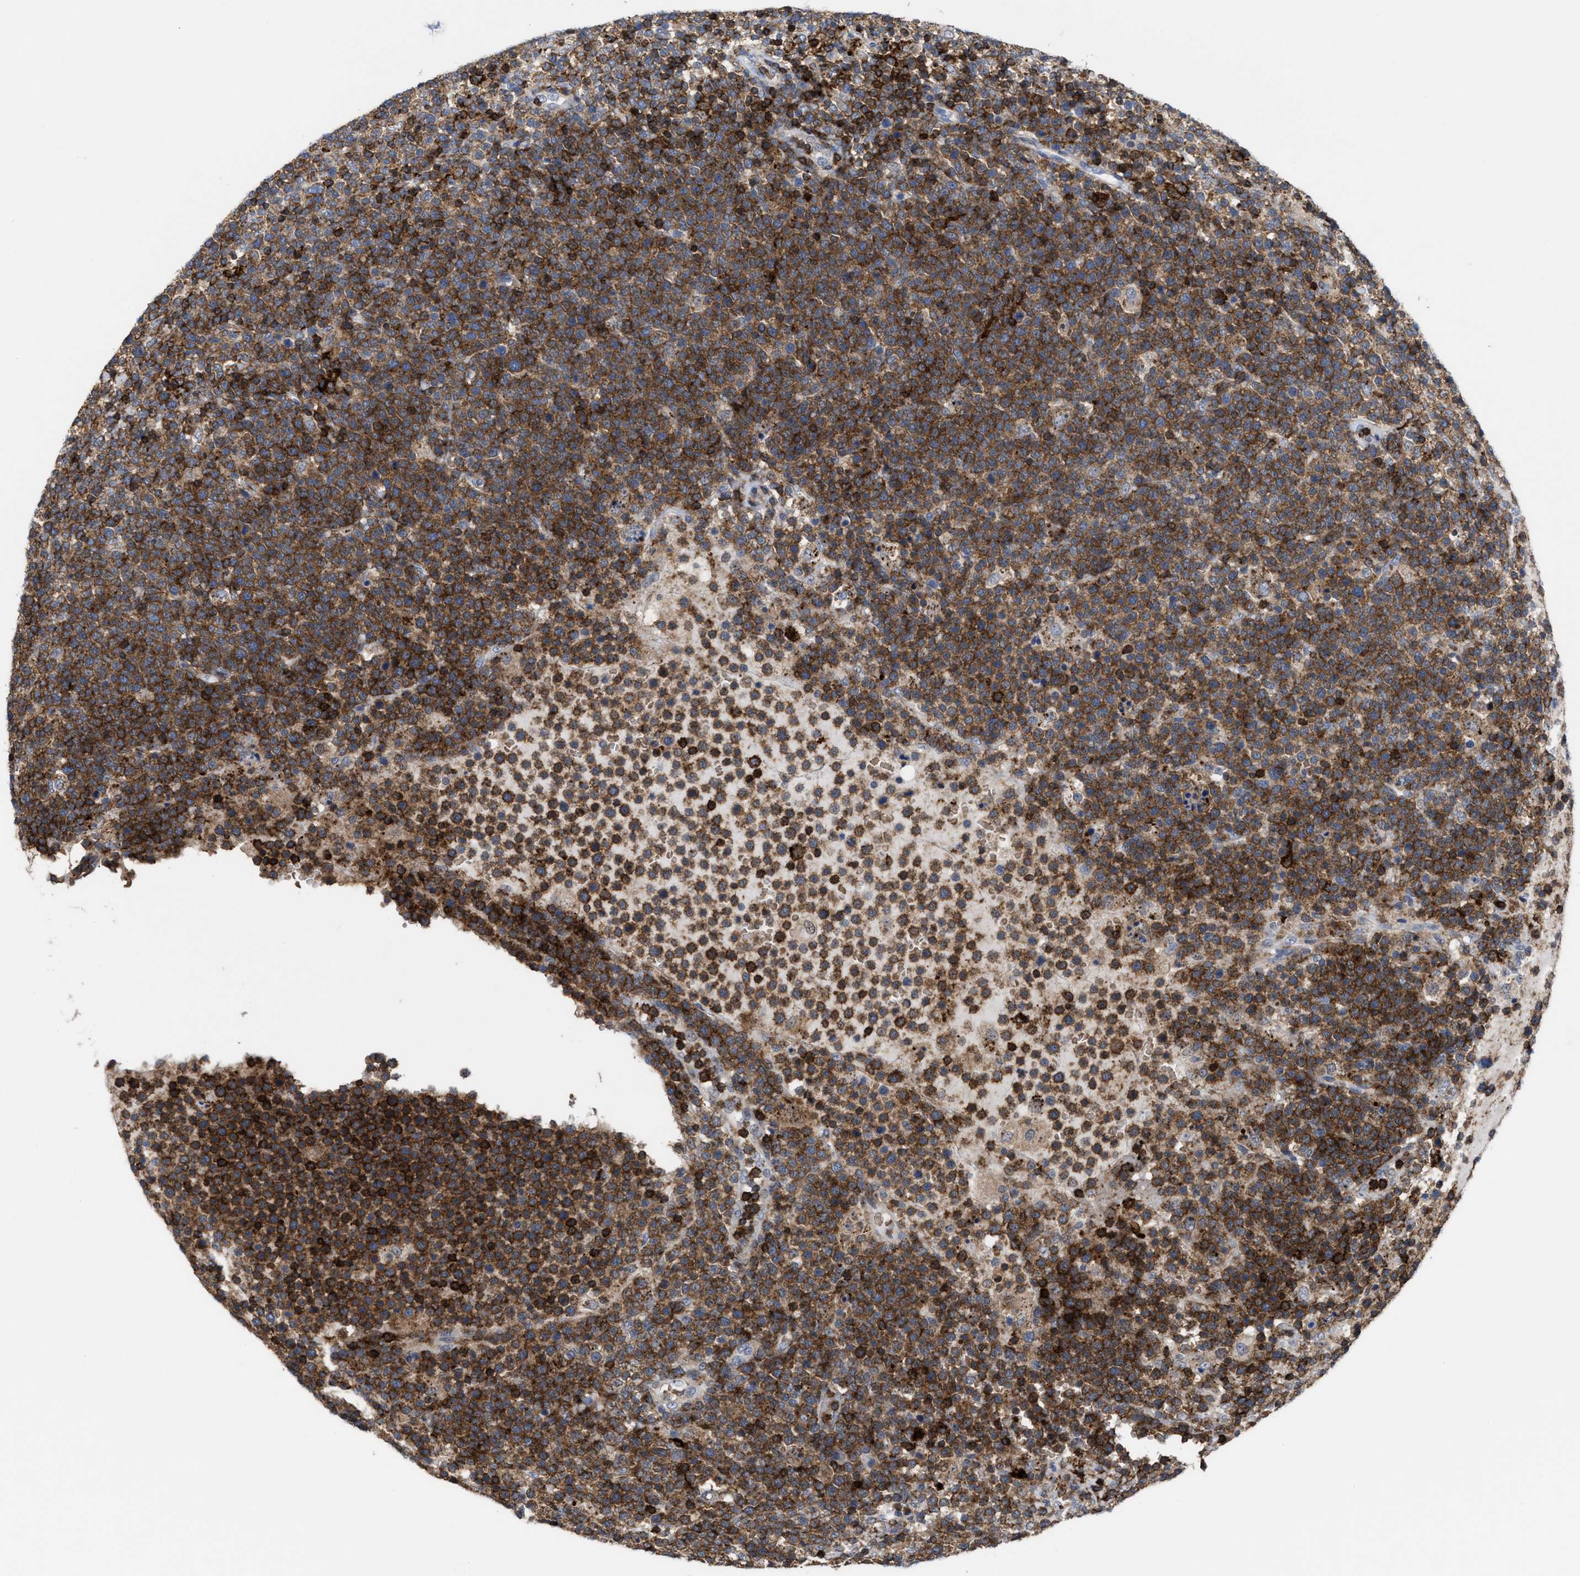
{"staining": {"intensity": "strong", "quantity": ">75%", "location": "cytoplasmic/membranous"}, "tissue": "lymphoma", "cell_type": "Tumor cells", "image_type": "cancer", "snomed": [{"axis": "morphology", "description": "Malignant lymphoma, non-Hodgkin's type, High grade"}, {"axis": "topography", "description": "Lymph node"}], "caption": "DAB (3,3'-diaminobenzidine) immunohistochemical staining of lymphoma displays strong cytoplasmic/membranous protein positivity in about >75% of tumor cells. Immunohistochemistry (ihc) stains the protein of interest in brown and the nuclei are stained blue.", "gene": "PTPRE", "patient": {"sex": "male", "age": 61}}